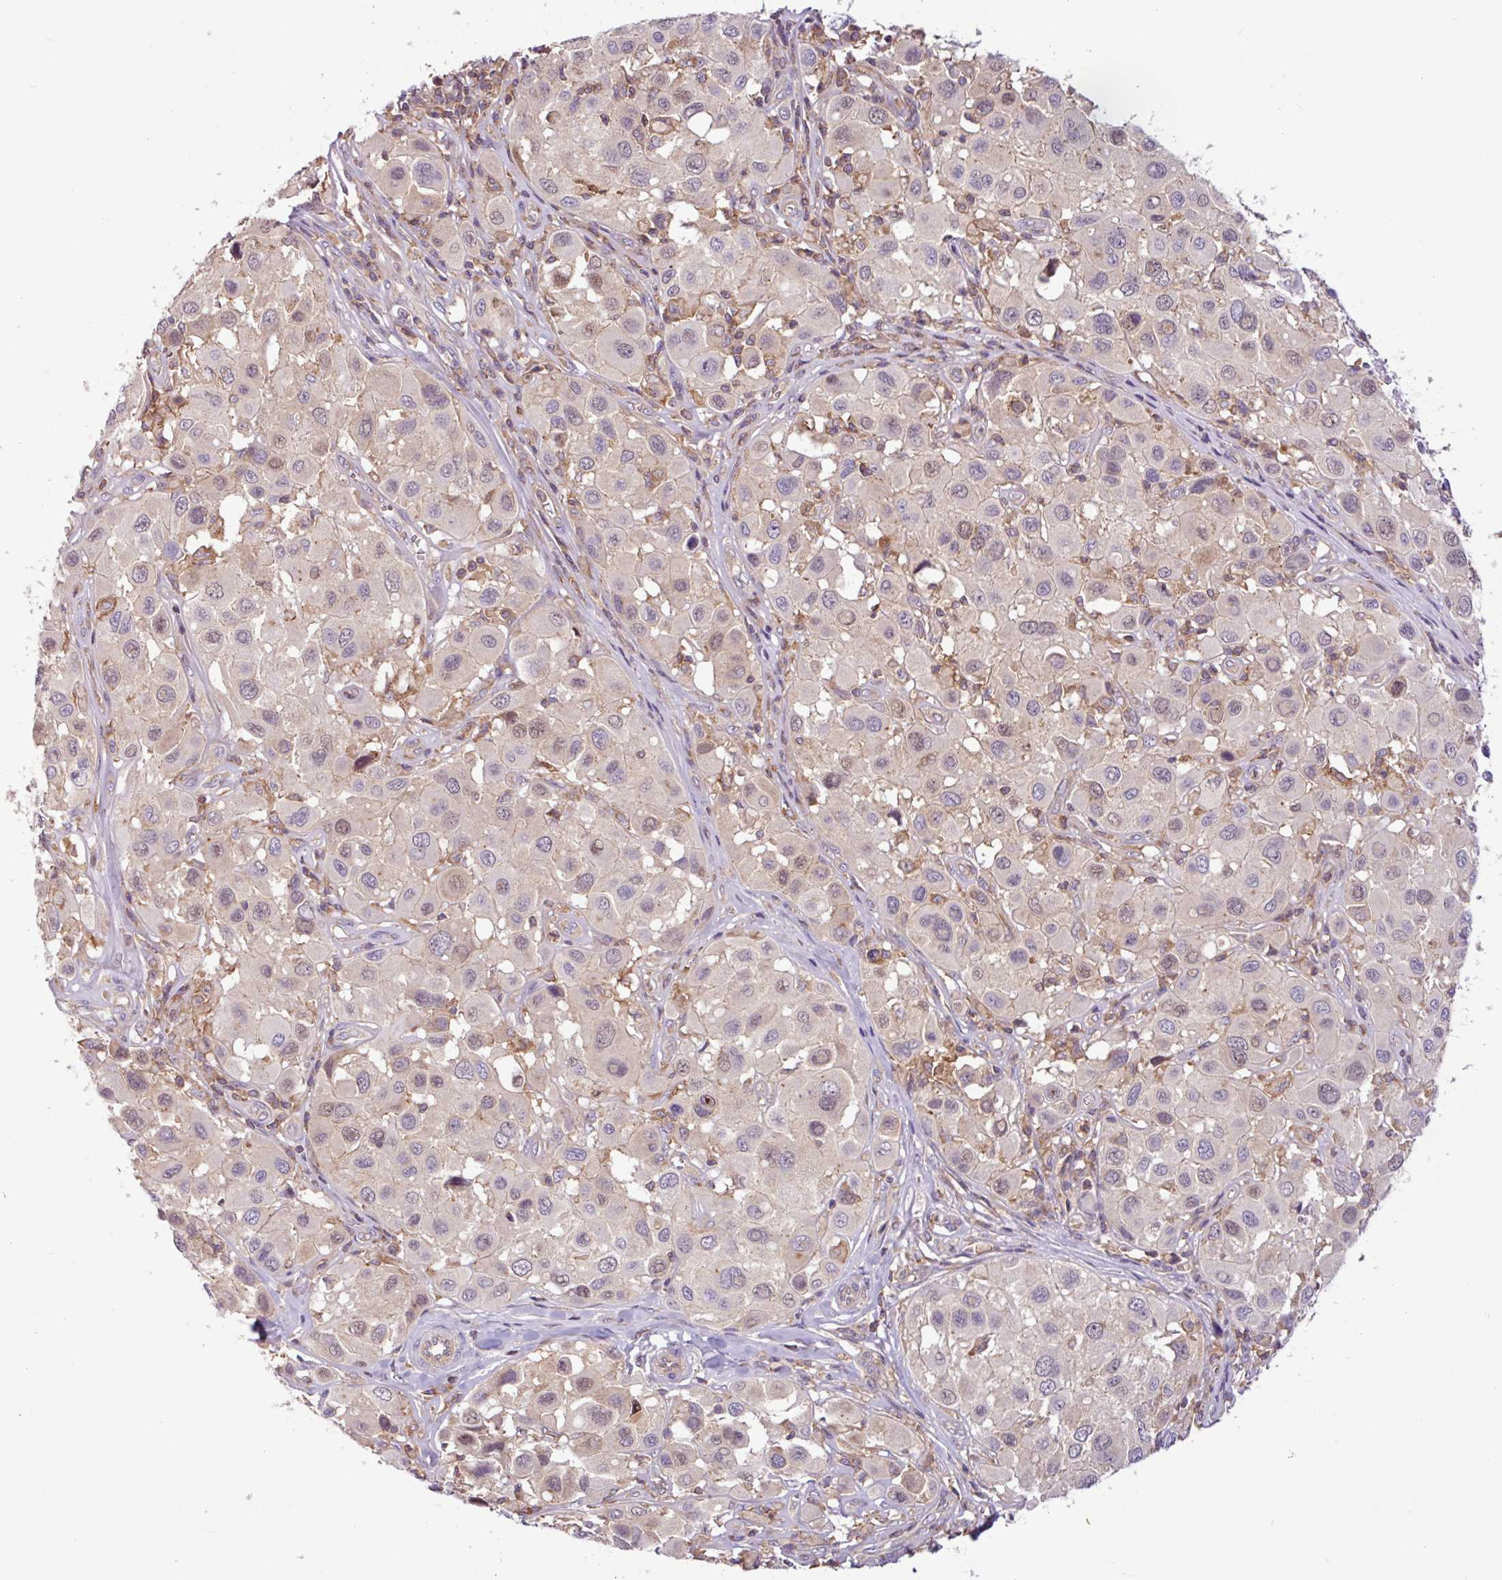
{"staining": {"intensity": "negative", "quantity": "none", "location": "none"}, "tissue": "melanoma", "cell_type": "Tumor cells", "image_type": "cancer", "snomed": [{"axis": "morphology", "description": "Malignant melanoma, Metastatic site"}, {"axis": "topography", "description": "Skin"}], "caption": "This is an IHC micrograph of melanoma. There is no expression in tumor cells.", "gene": "ACTR3", "patient": {"sex": "male", "age": 41}}